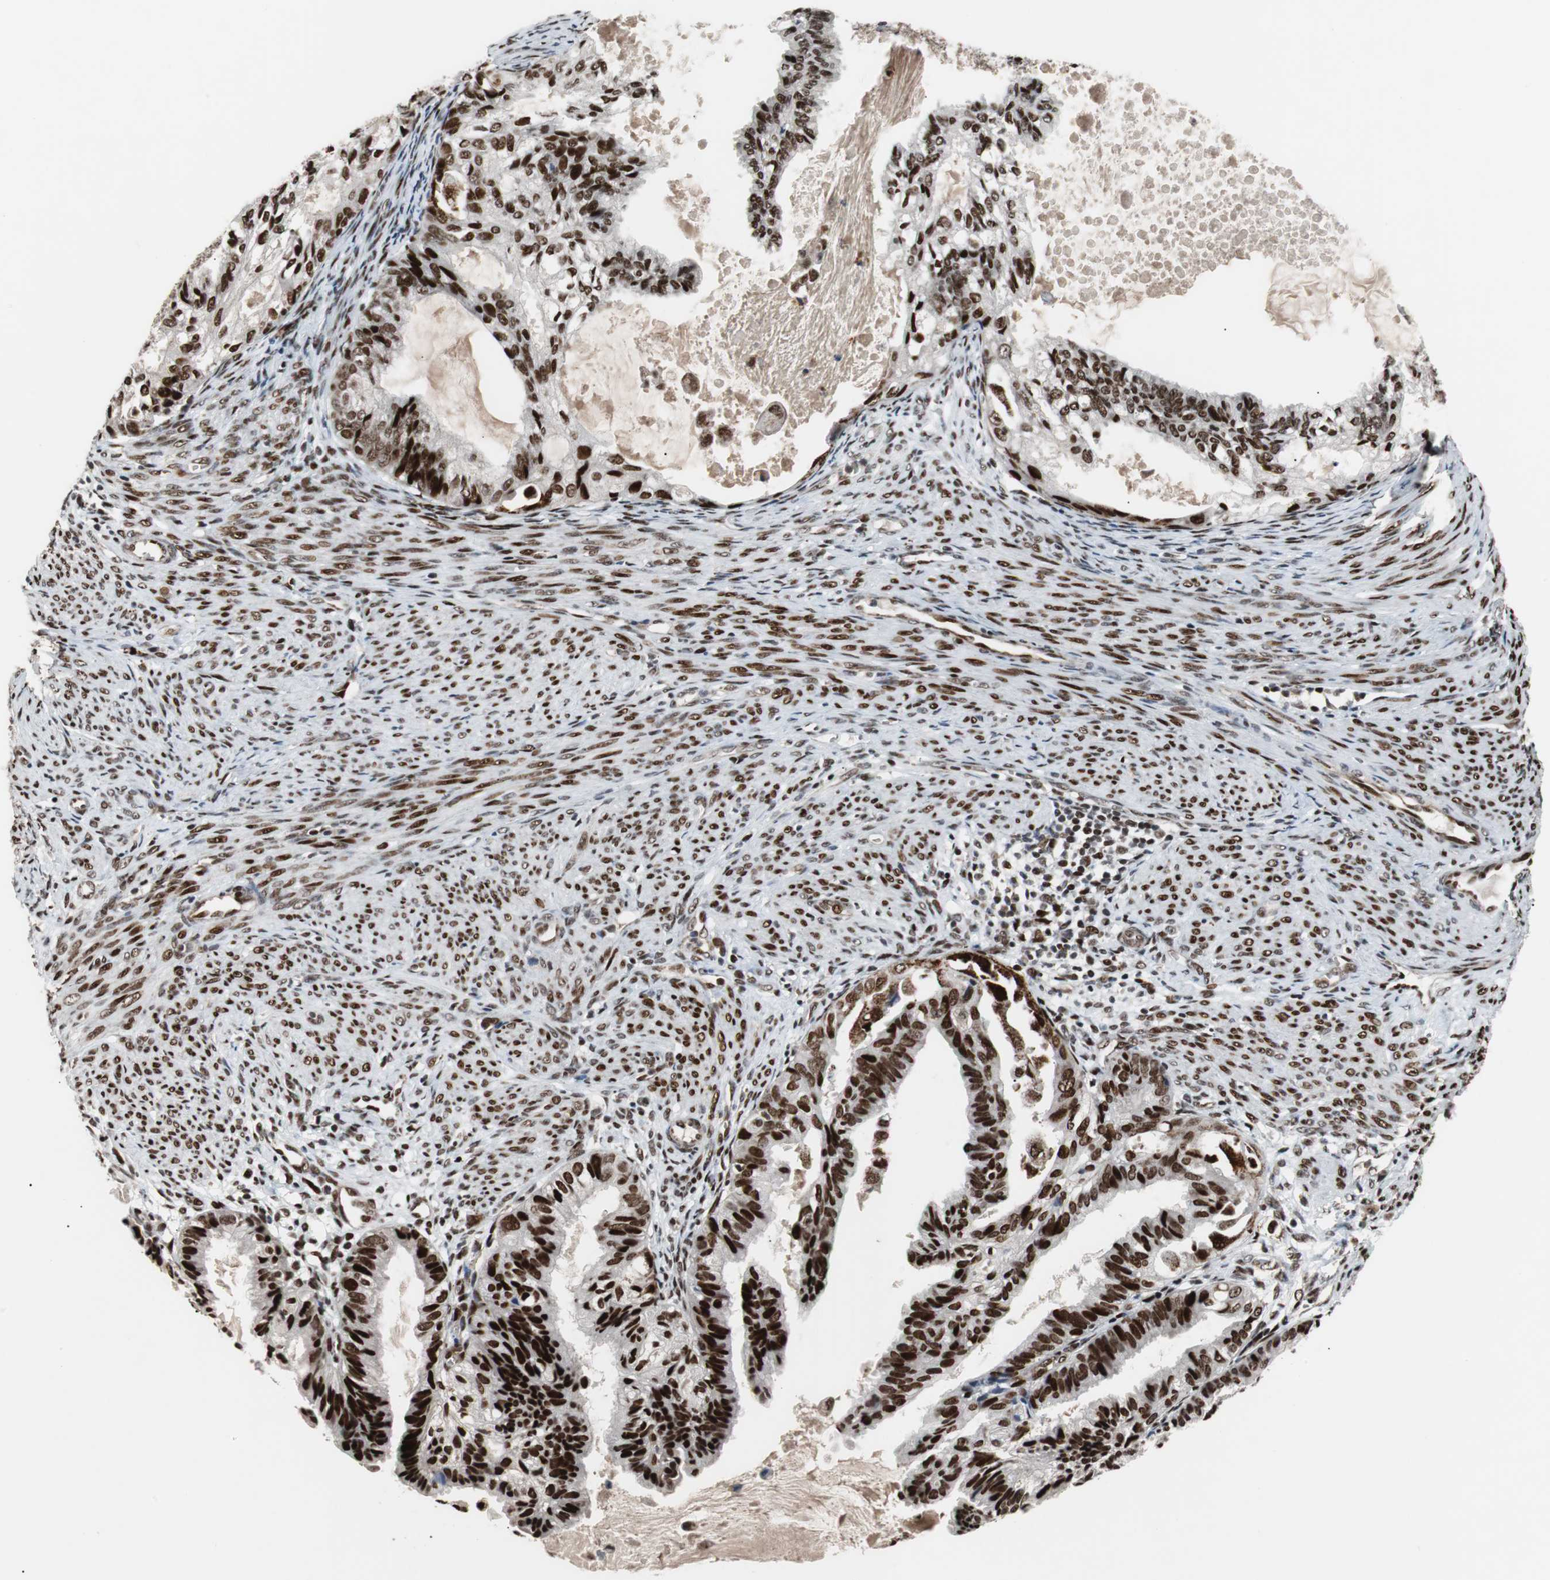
{"staining": {"intensity": "strong", "quantity": ">75%", "location": "nuclear"}, "tissue": "cervical cancer", "cell_type": "Tumor cells", "image_type": "cancer", "snomed": [{"axis": "morphology", "description": "Normal tissue, NOS"}, {"axis": "morphology", "description": "Adenocarcinoma, NOS"}, {"axis": "topography", "description": "Cervix"}, {"axis": "topography", "description": "Endometrium"}], "caption": "High-magnification brightfield microscopy of cervical cancer stained with DAB (brown) and counterstained with hematoxylin (blue). tumor cells exhibit strong nuclear positivity is seen in about>75% of cells. (DAB (3,3'-diaminobenzidine) IHC, brown staining for protein, blue staining for nuclei).", "gene": "NBL1", "patient": {"sex": "female", "age": 86}}